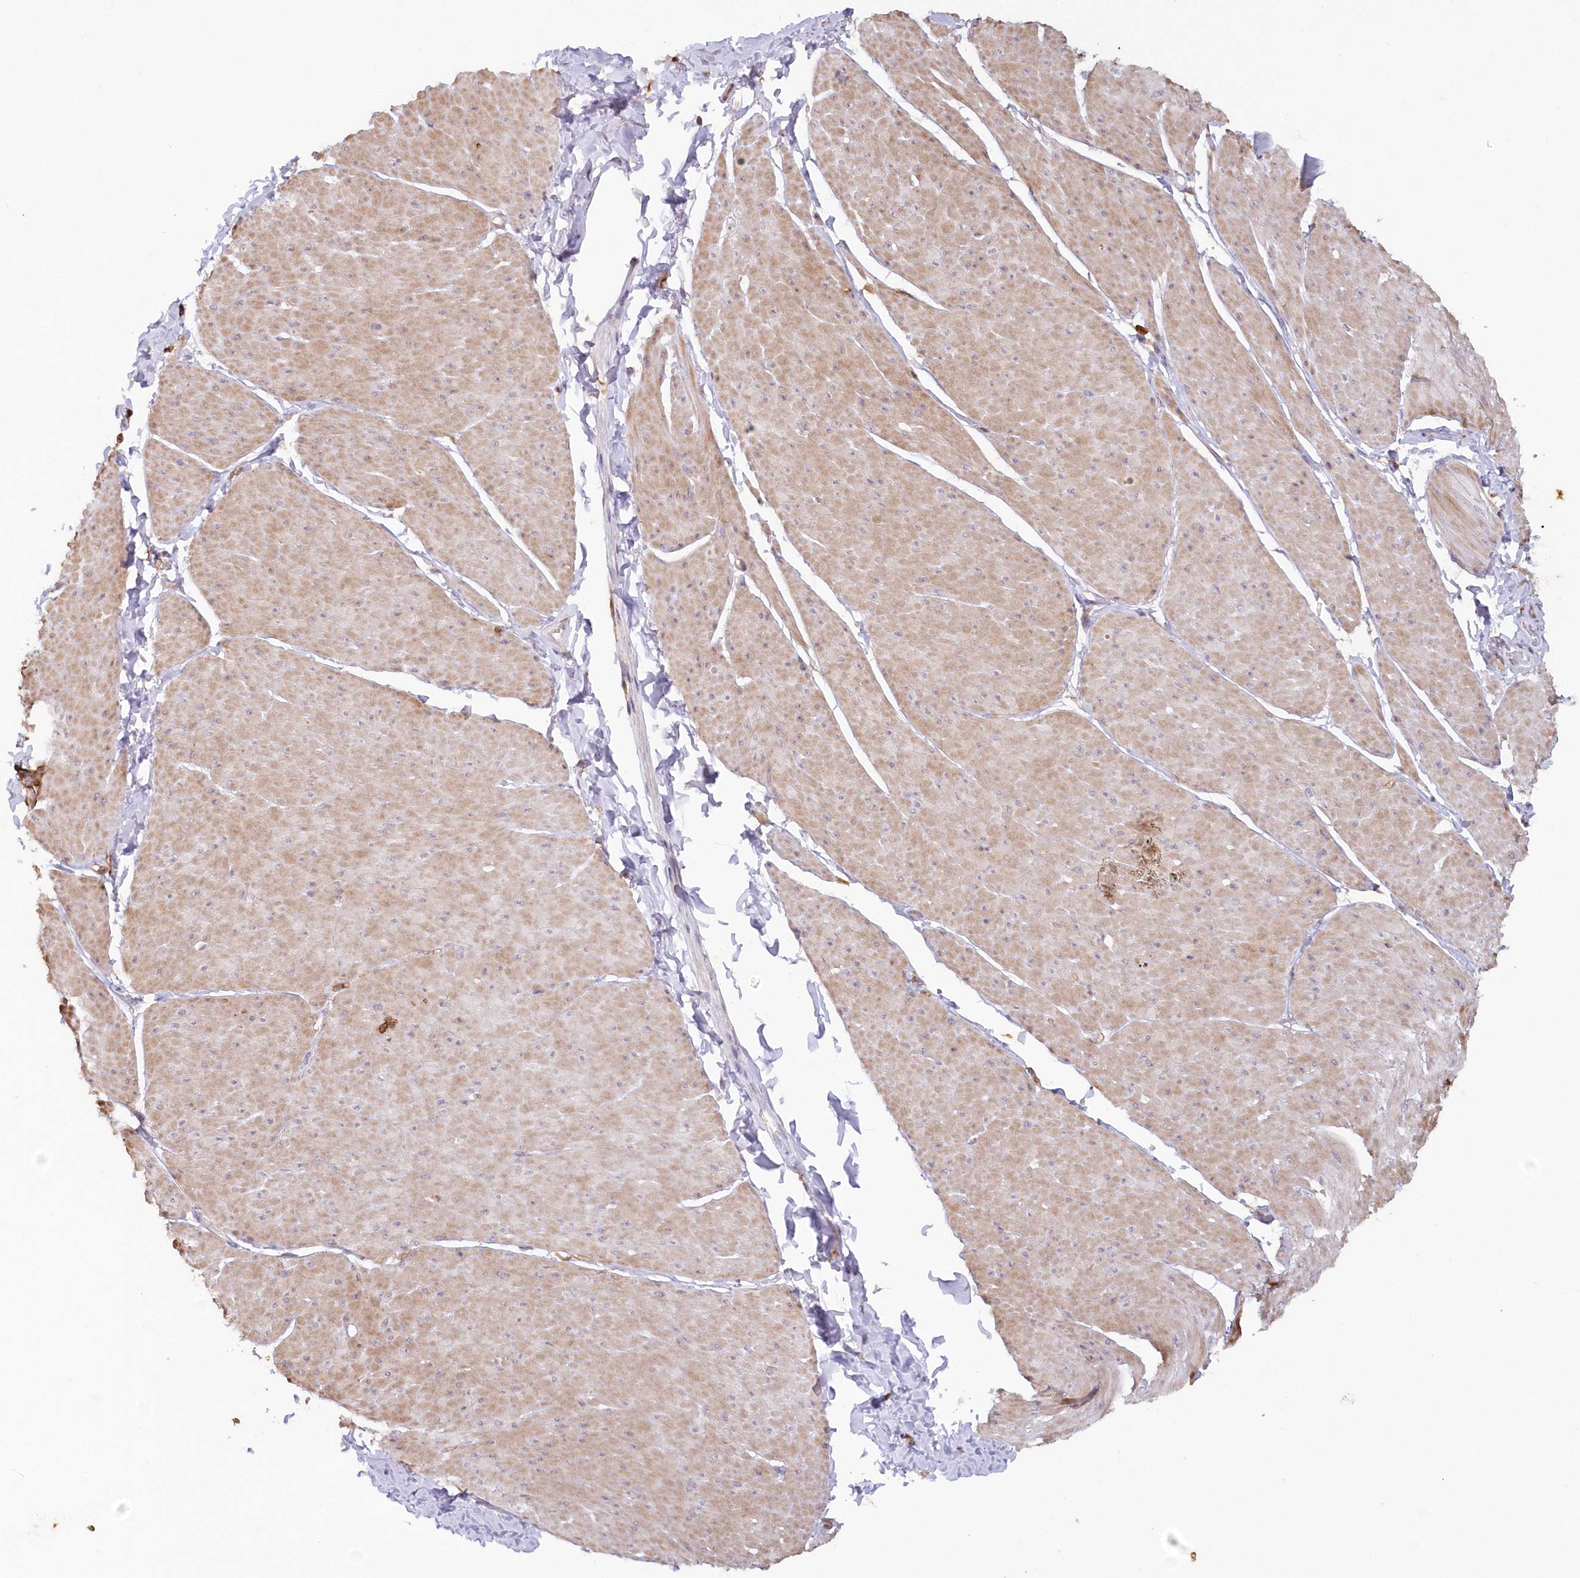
{"staining": {"intensity": "moderate", "quantity": "25%-75%", "location": "cytoplasmic/membranous"}, "tissue": "smooth muscle", "cell_type": "Smooth muscle cells", "image_type": "normal", "snomed": [{"axis": "morphology", "description": "Urothelial carcinoma, High grade"}, {"axis": "topography", "description": "Urinary bladder"}], "caption": "This micrograph reveals IHC staining of benign human smooth muscle, with medium moderate cytoplasmic/membranous positivity in about 25%-75% of smooth muscle cells.", "gene": "SNED1", "patient": {"sex": "male", "age": 46}}